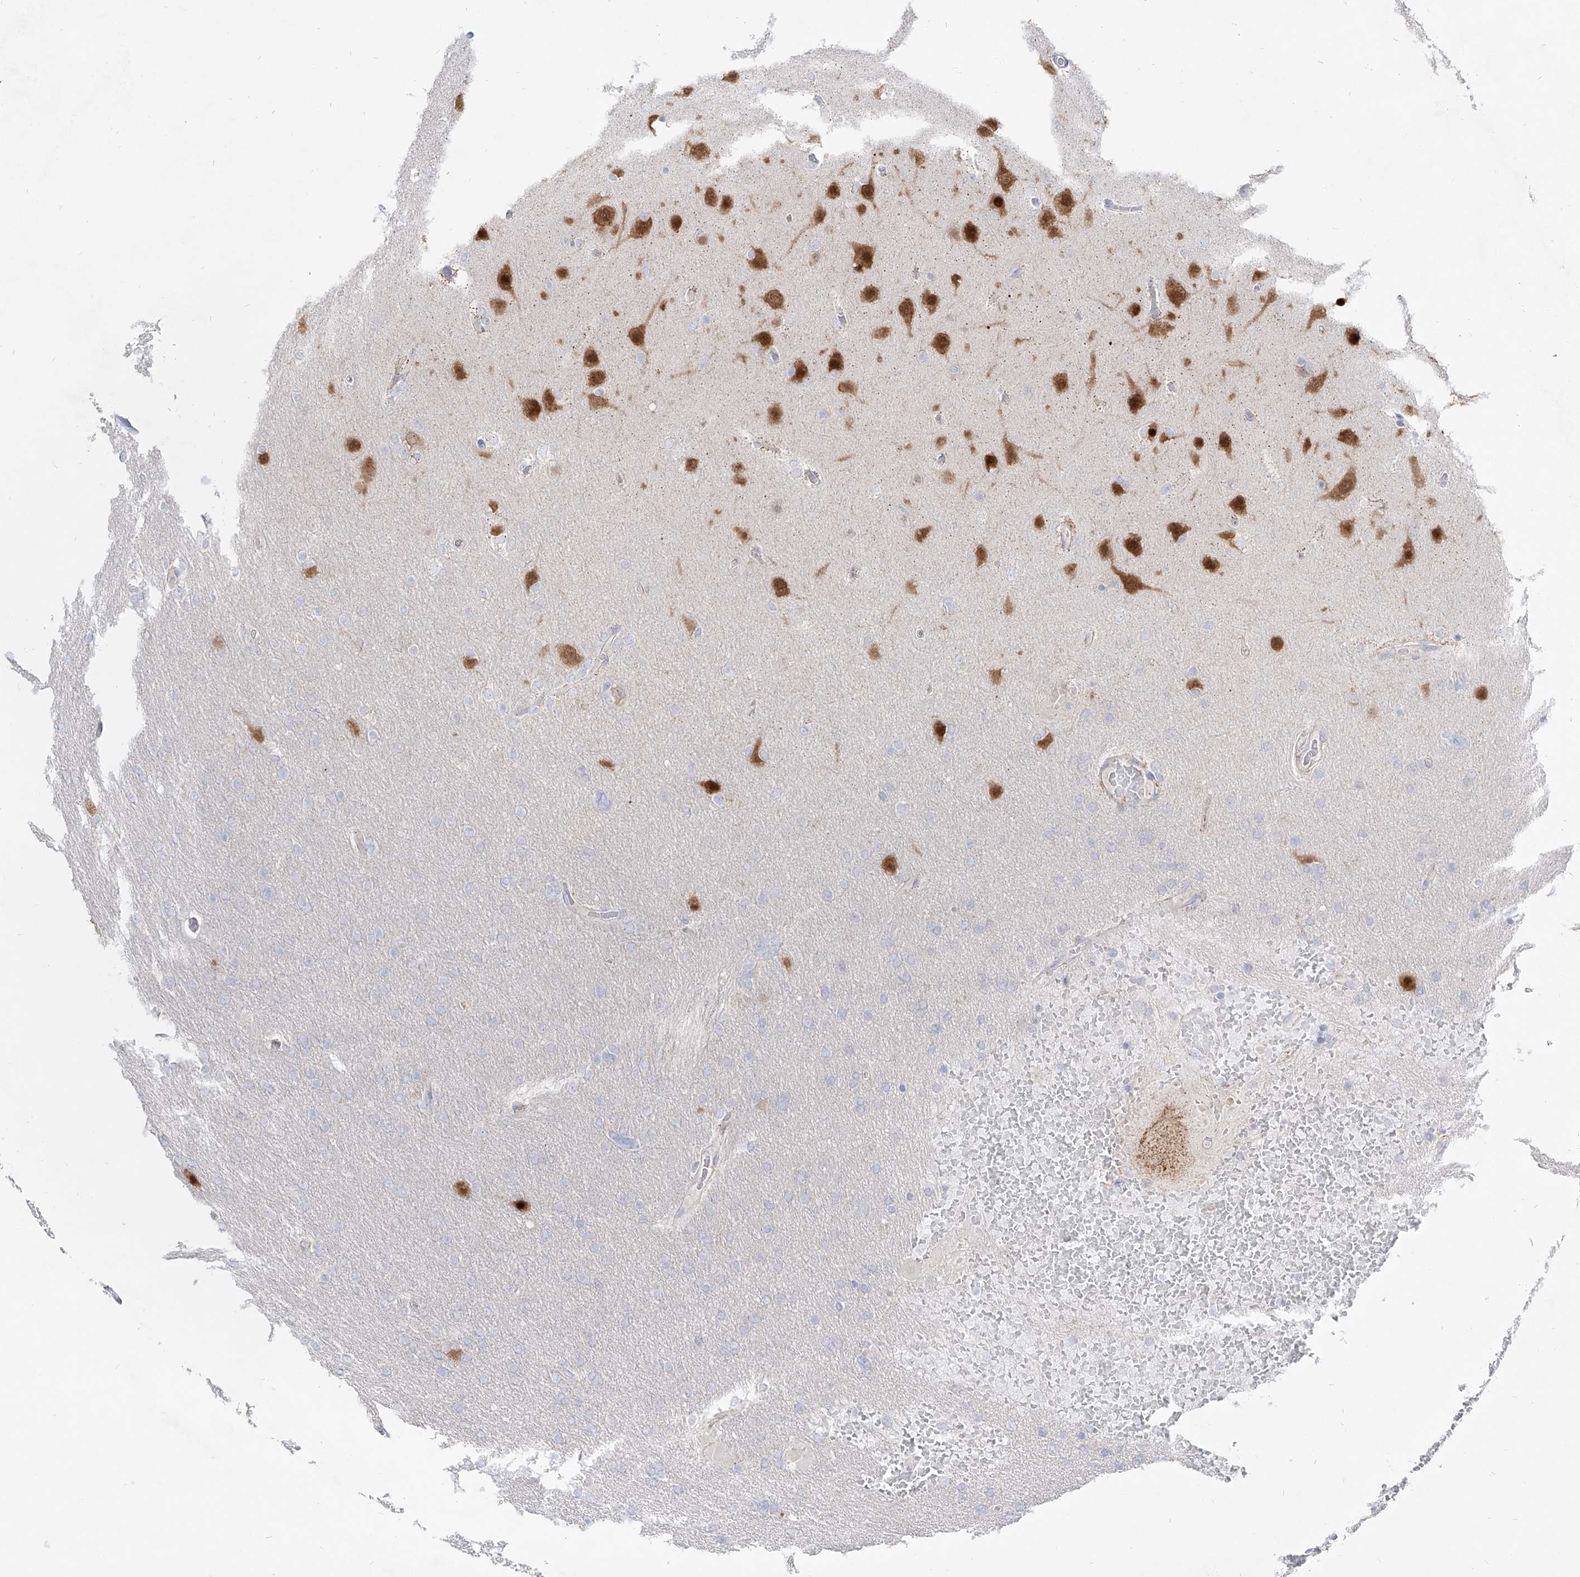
{"staining": {"intensity": "negative", "quantity": "none", "location": "none"}, "tissue": "glioma", "cell_type": "Tumor cells", "image_type": "cancer", "snomed": [{"axis": "morphology", "description": "Glioma, malignant, High grade"}, {"axis": "topography", "description": "Cerebral cortex"}], "caption": "An image of human glioma is negative for staining in tumor cells.", "gene": "RBFOX3", "patient": {"sex": "female", "age": 36}}